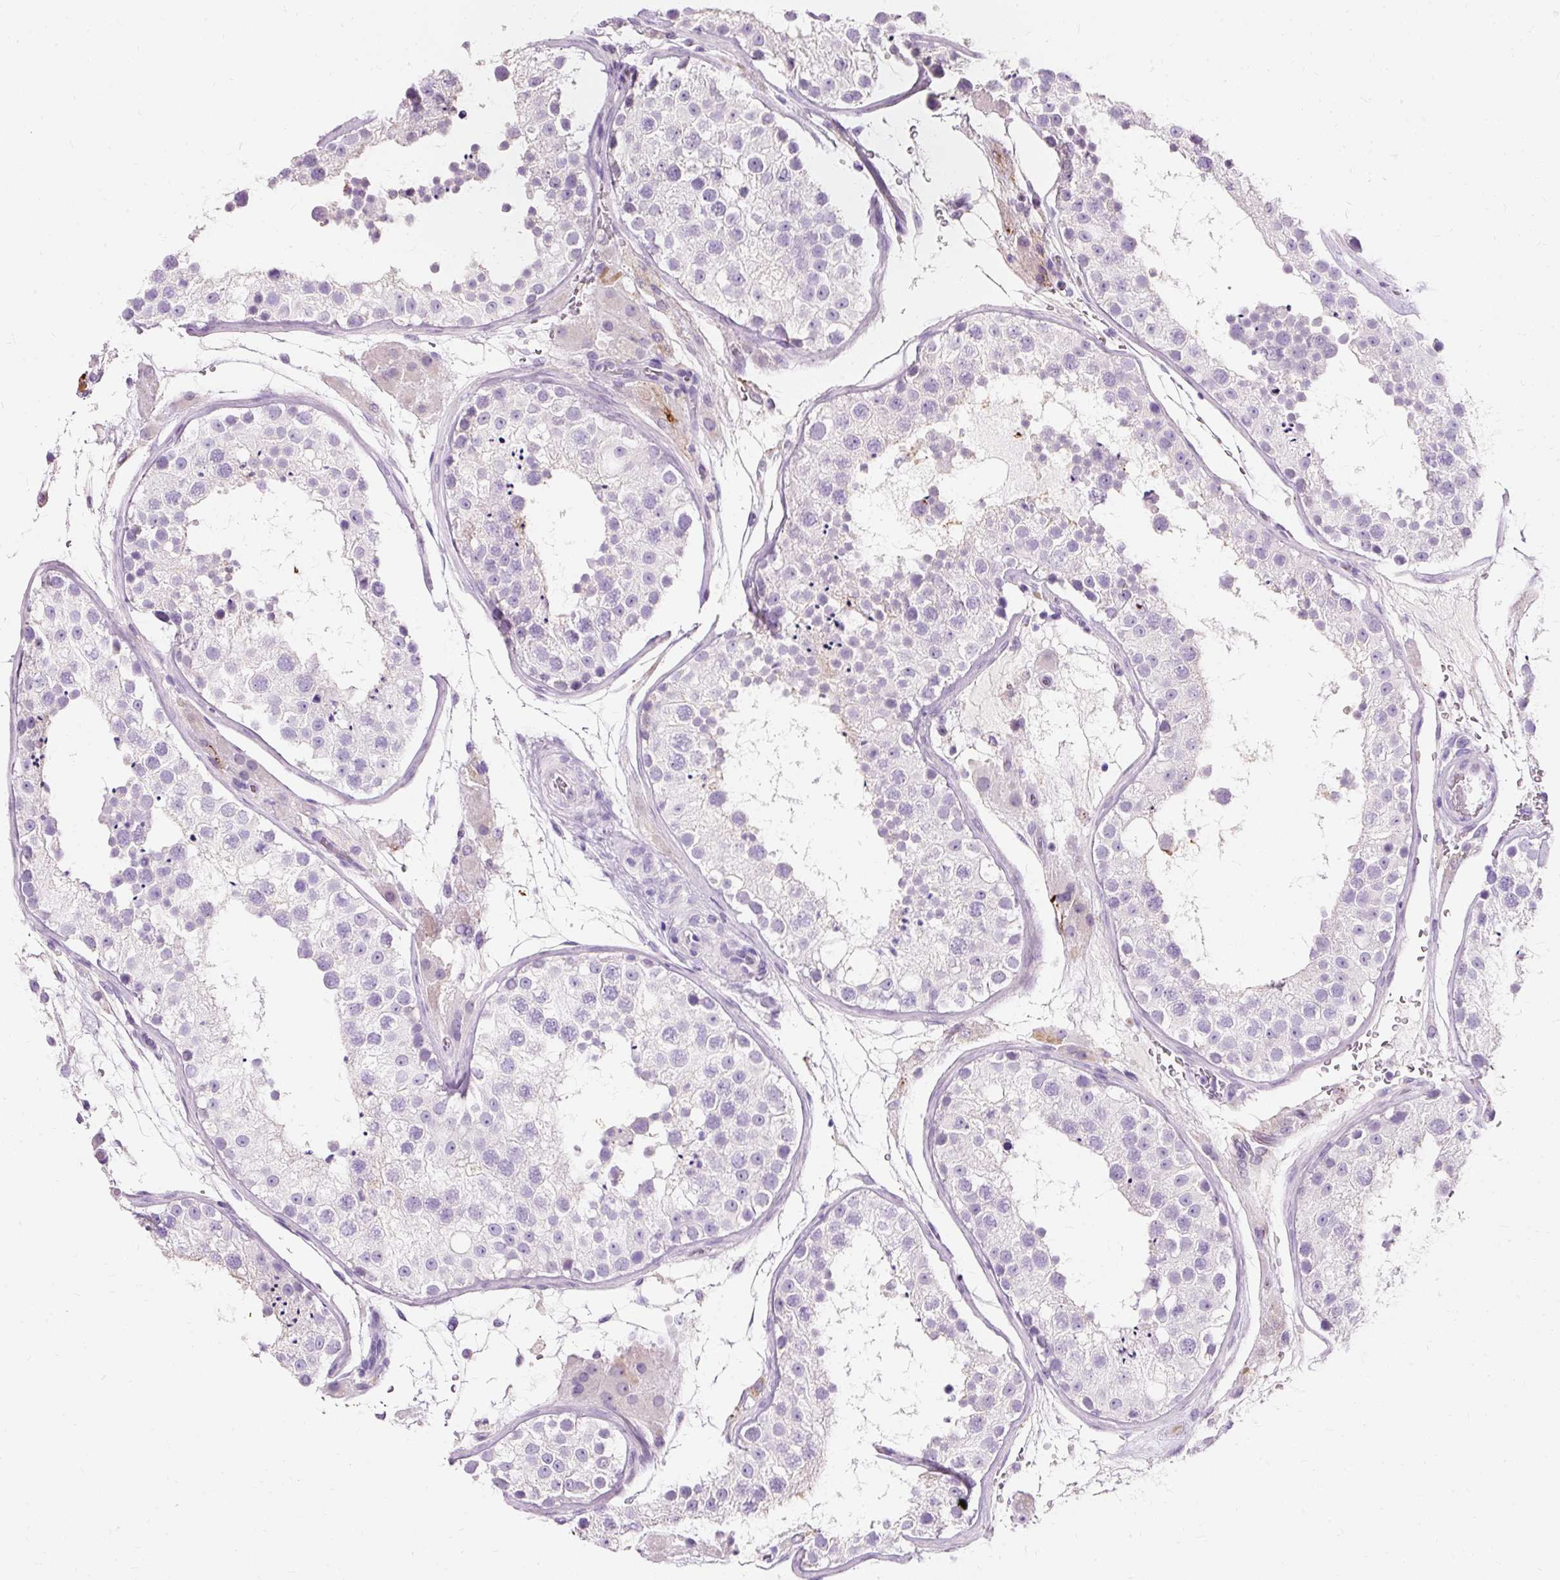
{"staining": {"intensity": "weak", "quantity": "<25%", "location": "cytoplasmic/membranous"}, "tissue": "testis", "cell_type": "Cells in seminiferous ducts", "image_type": "normal", "snomed": [{"axis": "morphology", "description": "Normal tissue, NOS"}, {"axis": "topography", "description": "Testis"}], "caption": "An immunohistochemistry micrograph of unremarkable testis is shown. There is no staining in cells in seminiferous ducts of testis.", "gene": "CLDN25", "patient": {"sex": "male", "age": 26}}